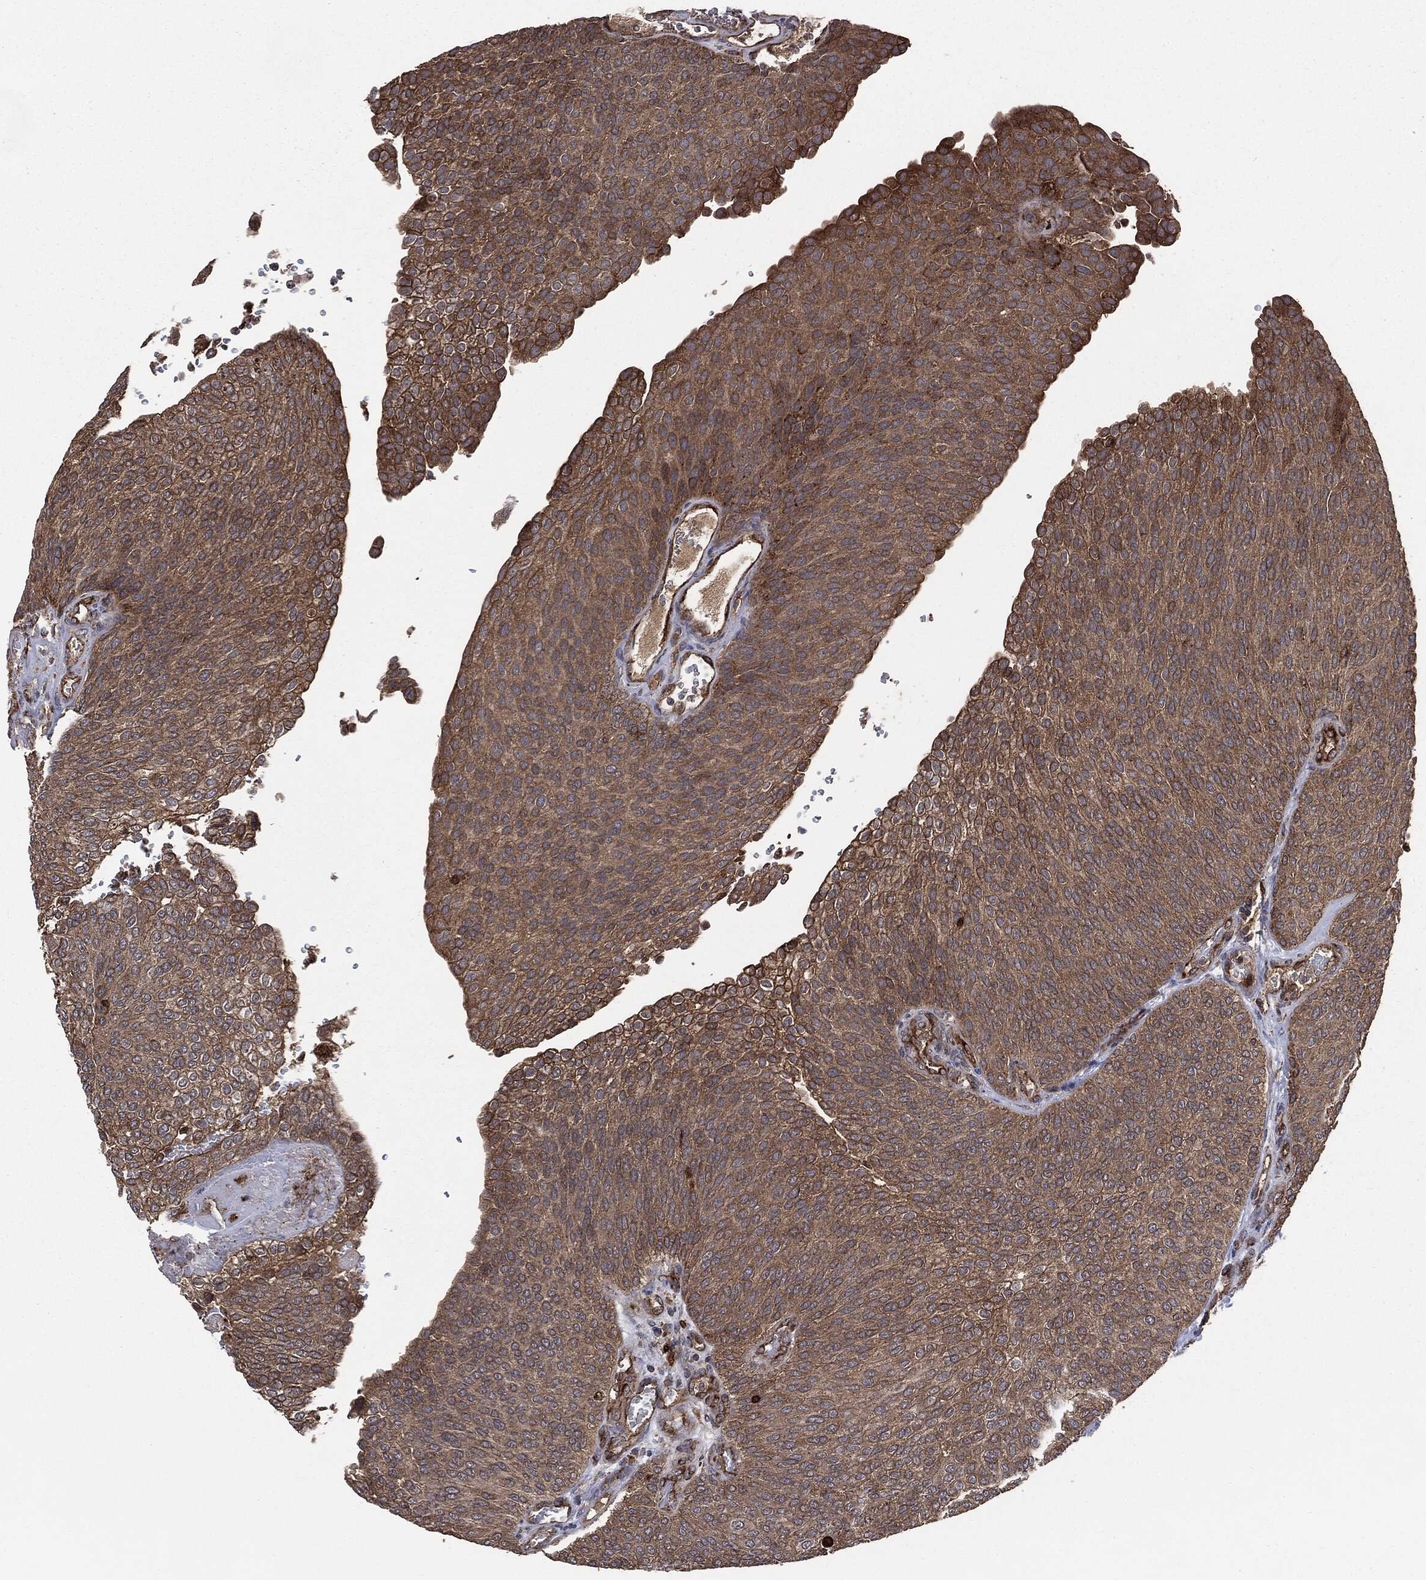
{"staining": {"intensity": "moderate", "quantity": ">75%", "location": "cytoplasmic/membranous"}, "tissue": "urothelial cancer", "cell_type": "Tumor cells", "image_type": "cancer", "snomed": [{"axis": "morphology", "description": "Urothelial carcinoma, High grade"}, {"axis": "topography", "description": "Urinary bladder"}], "caption": "Immunohistochemistry (IHC) micrograph of neoplastic tissue: urothelial cancer stained using immunohistochemistry reveals medium levels of moderate protein expression localized specifically in the cytoplasmic/membranous of tumor cells, appearing as a cytoplasmic/membranous brown color.", "gene": "PLOD3", "patient": {"sex": "female", "age": 79}}